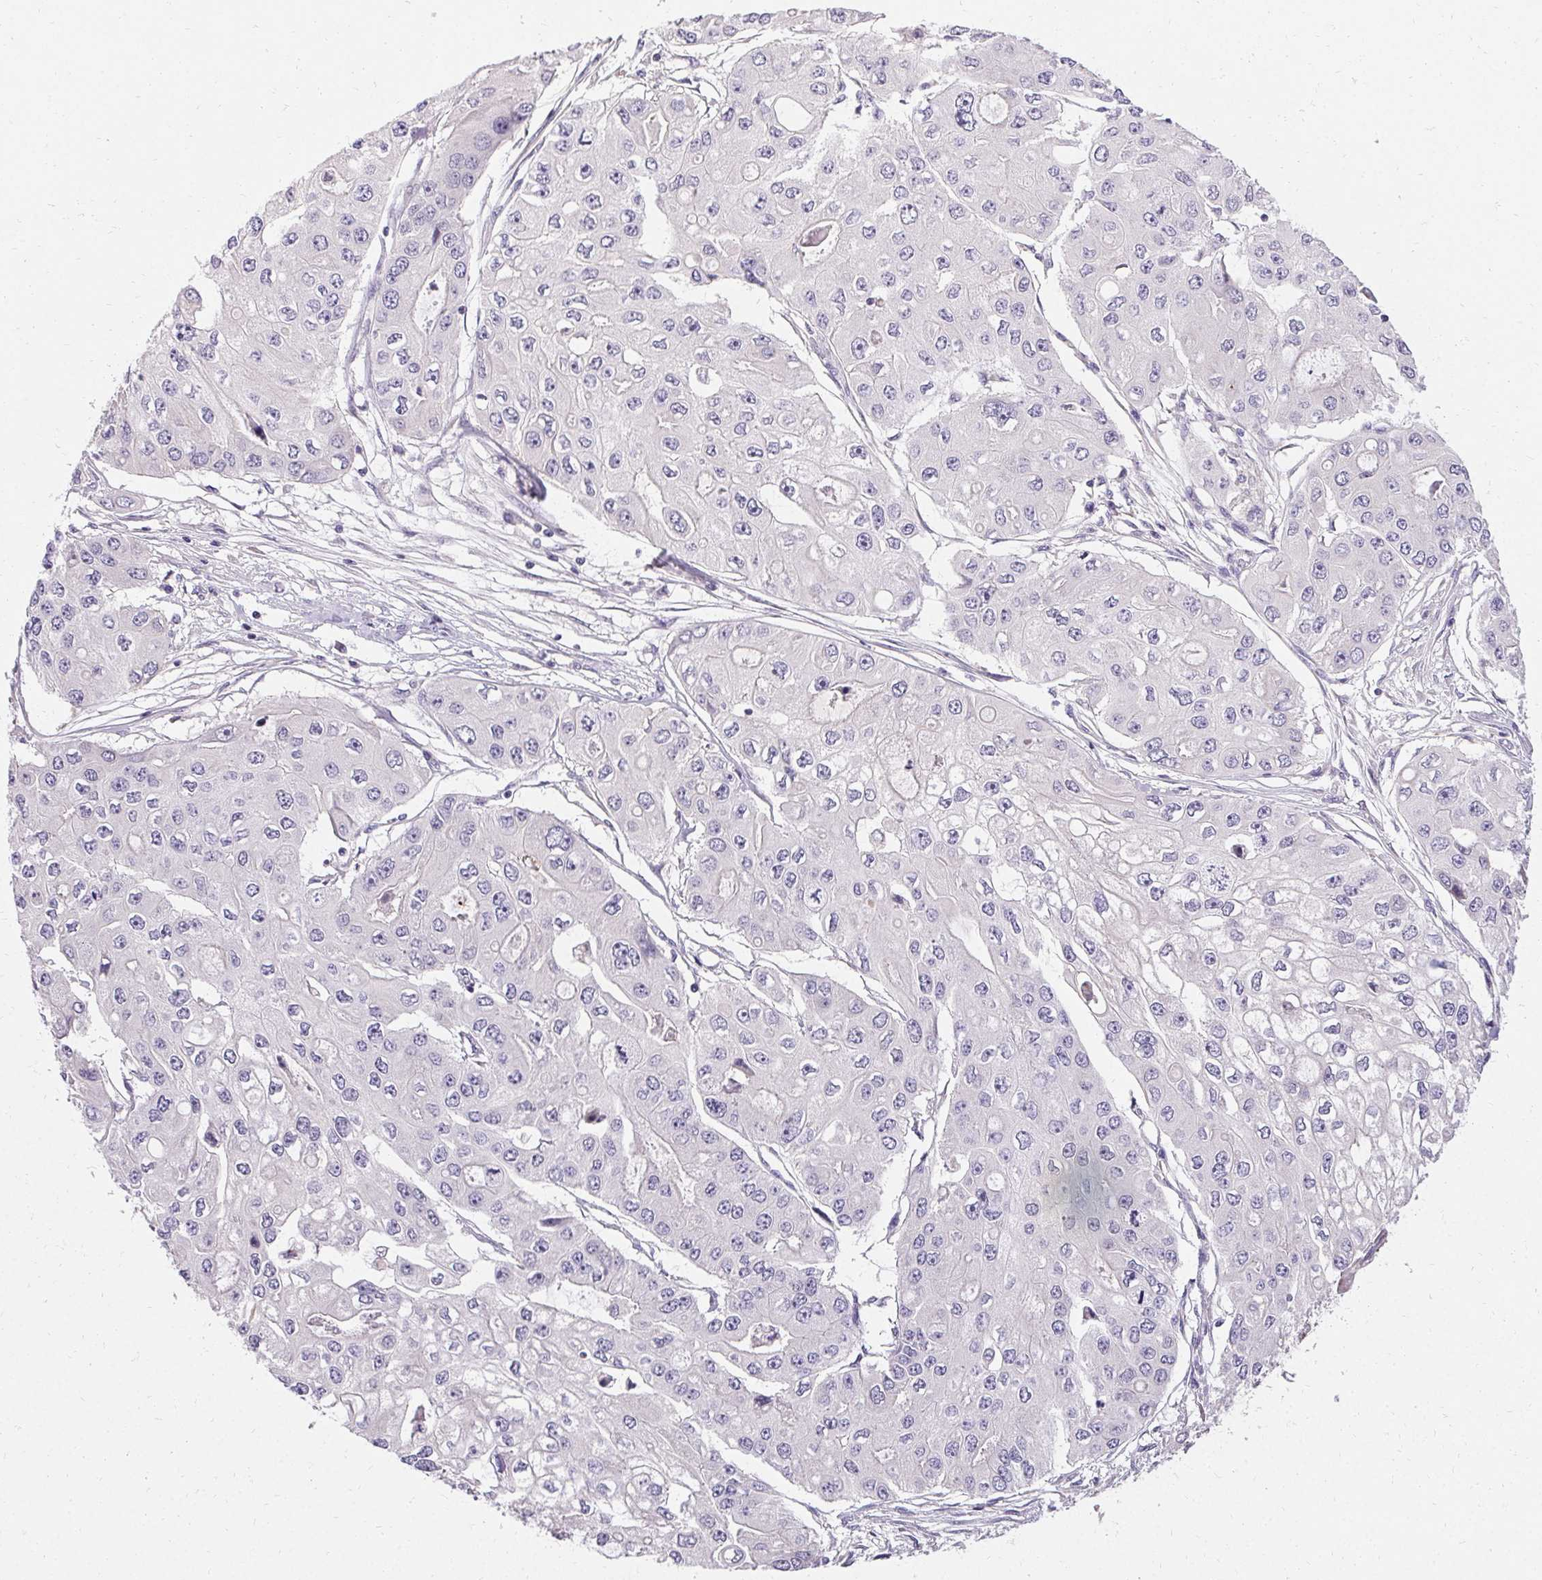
{"staining": {"intensity": "negative", "quantity": "none", "location": "none"}, "tissue": "ovarian cancer", "cell_type": "Tumor cells", "image_type": "cancer", "snomed": [{"axis": "morphology", "description": "Cystadenocarcinoma, serous, NOS"}, {"axis": "topography", "description": "Ovary"}], "caption": "DAB (3,3'-diaminobenzidine) immunohistochemical staining of human serous cystadenocarcinoma (ovarian) demonstrates no significant staining in tumor cells. Nuclei are stained in blue.", "gene": "TRIP13", "patient": {"sex": "female", "age": 56}}